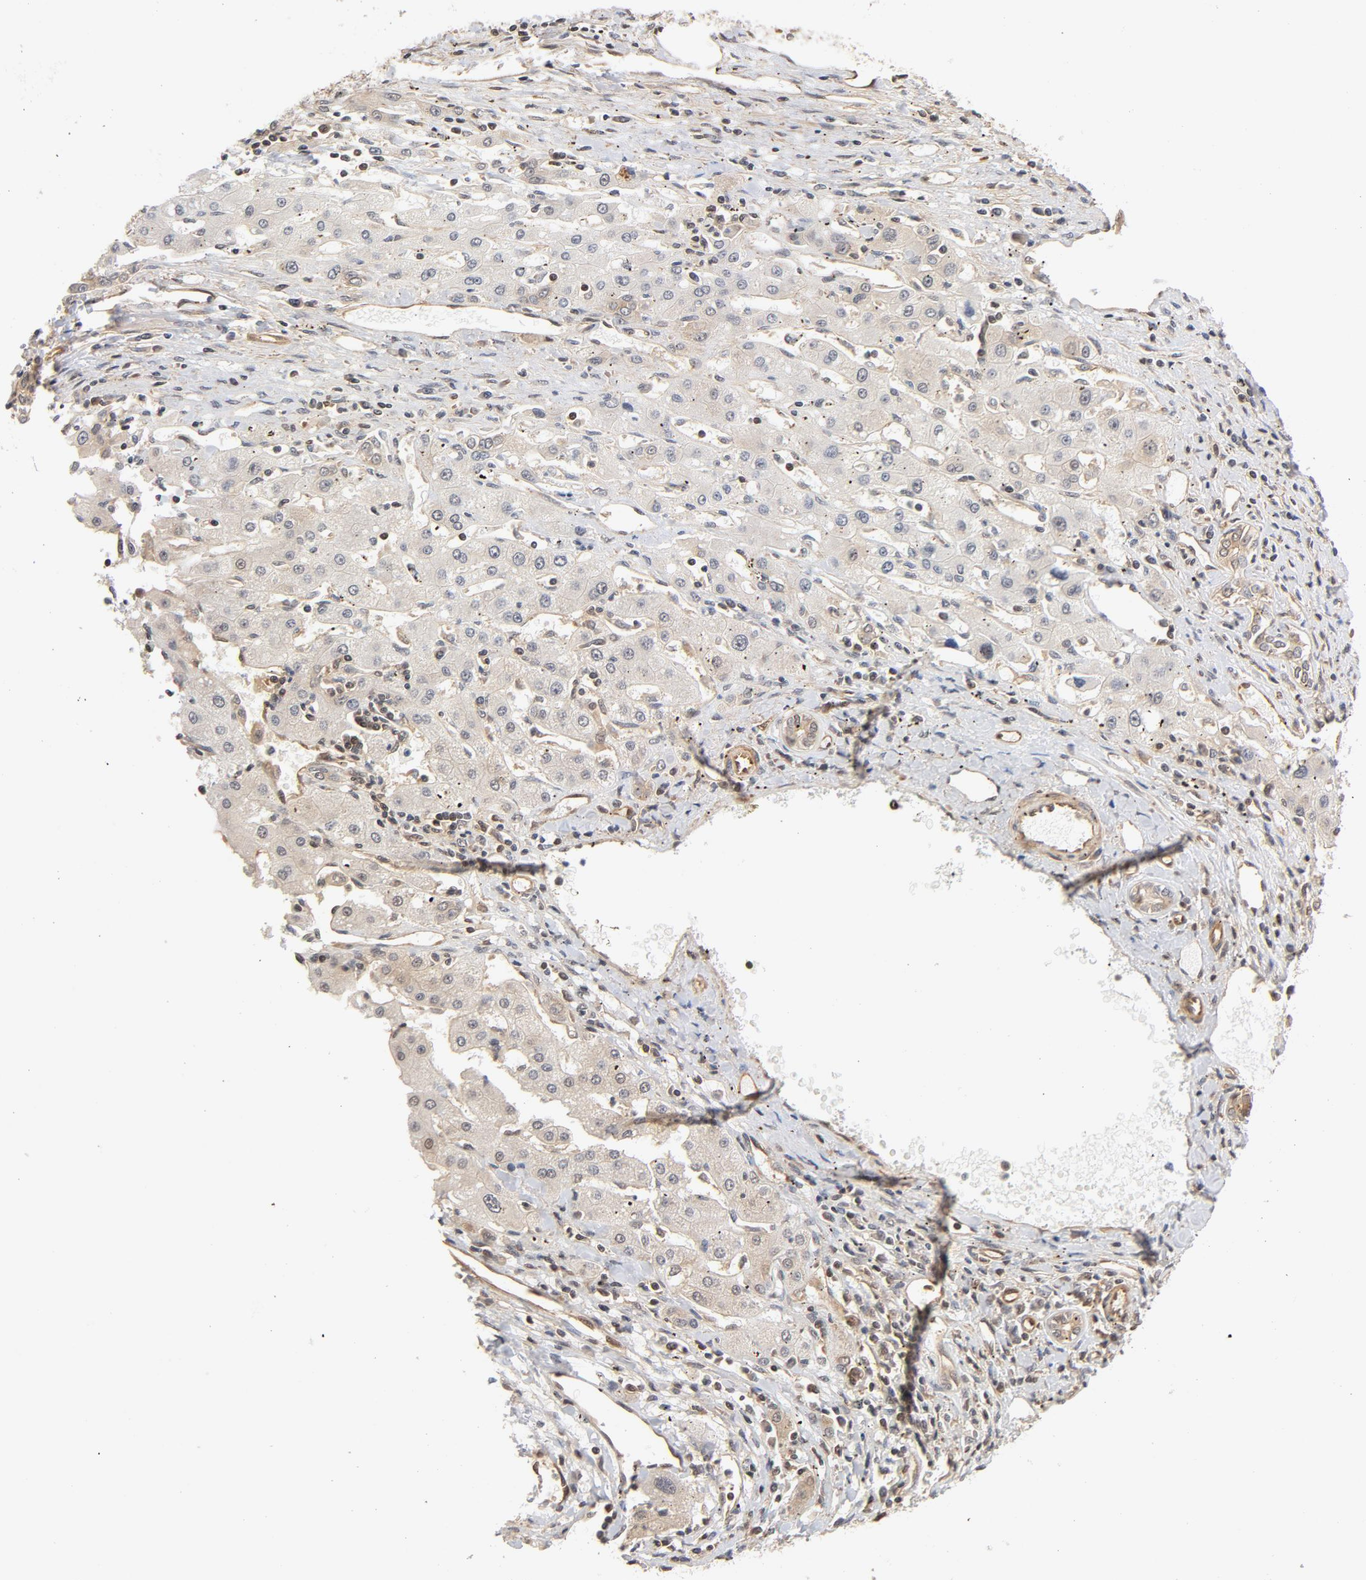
{"staining": {"intensity": "weak", "quantity": ">75%", "location": "cytoplasmic/membranous"}, "tissue": "liver cancer", "cell_type": "Tumor cells", "image_type": "cancer", "snomed": [{"axis": "morphology", "description": "Carcinoma, Hepatocellular, NOS"}, {"axis": "topography", "description": "Liver"}], "caption": "Protein expression analysis of human liver hepatocellular carcinoma reveals weak cytoplasmic/membranous positivity in approximately >75% of tumor cells. (IHC, brightfield microscopy, high magnification).", "gene": "CDC37", "patient": {"sex": "male", "age": 72}}